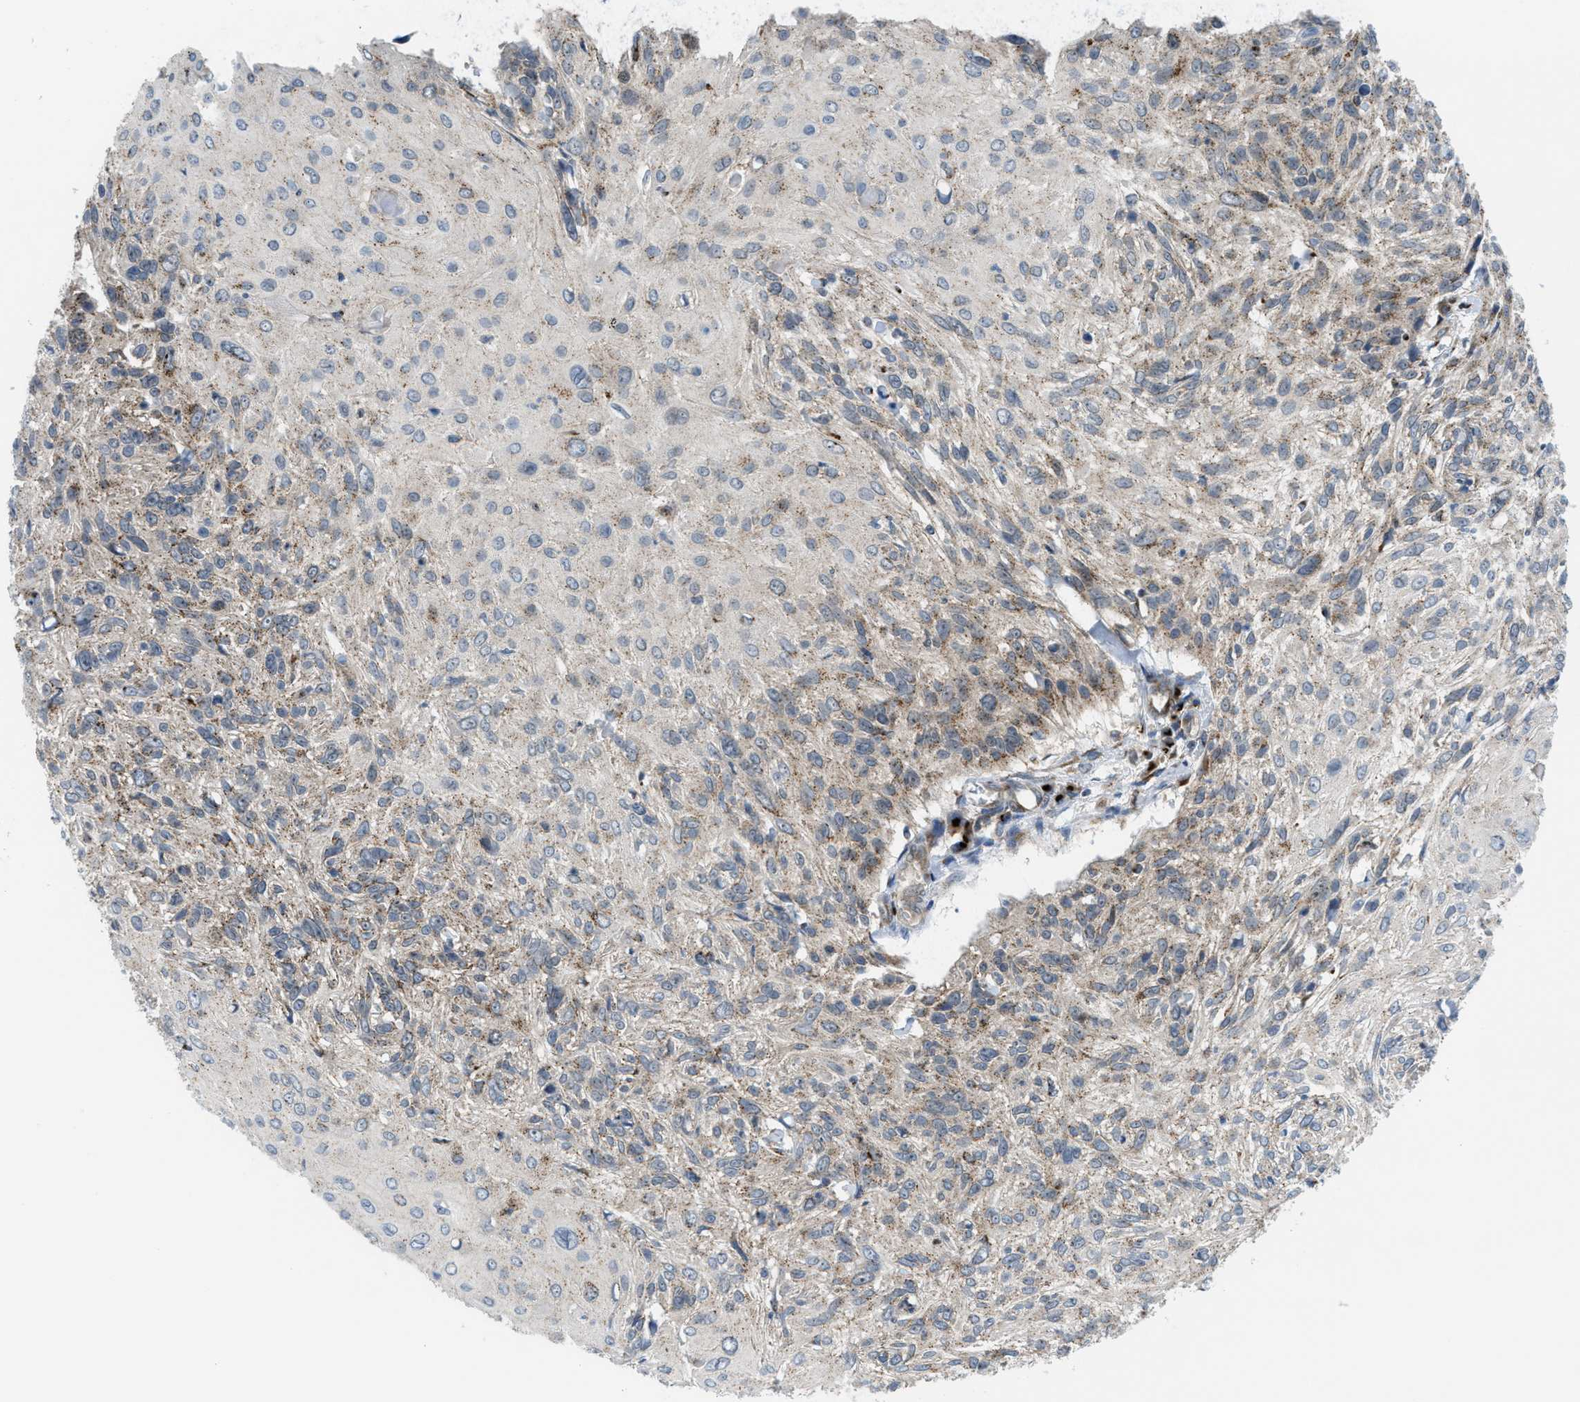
{"staining": {"intensity": "weak", "quantity": "25%-75%", "location": "cytoplasmic/membranous"}, "tissue": "cervical cancer", "cell_type": "Tumor cells", "image_type": "cancer", "snomed": [{"axis": "morphology", "description": "Squamous cell carcinoma, NOS"}, {"axis": "topography", "description": "Cervix"}], "caption": "A low amount of weak cytoplasmic/membranous expression is seen in approximately 25%-75% of tumor cells in squamous cell carcinoma (cervical) tissue.", "gene": "SLC38A10", "patient": {"sex": "female", "age": 51}}